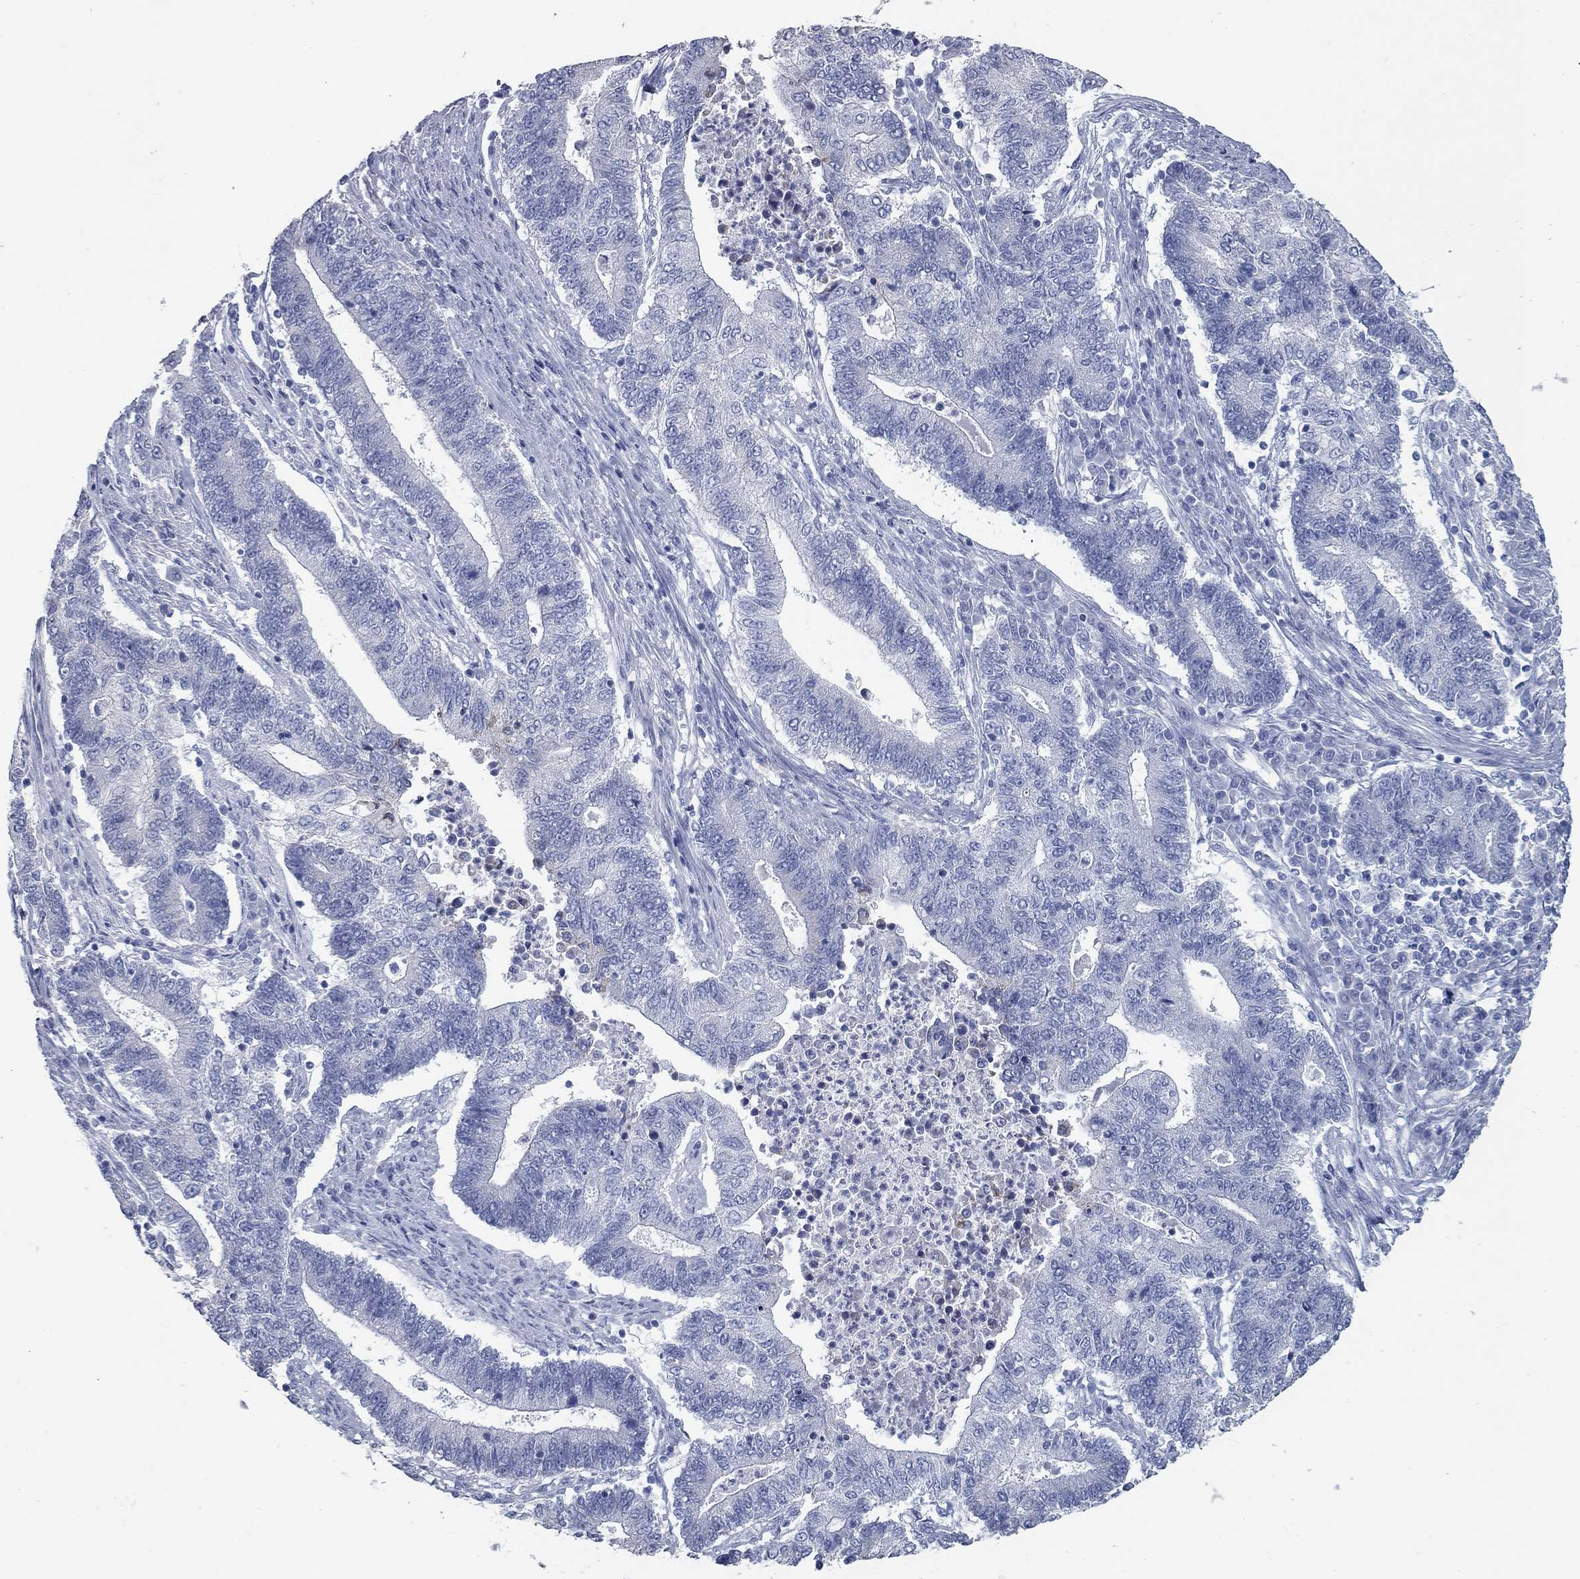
{"staining": {"intensity": "negative", "quantity": "none", "location": "none"}, "tissue": "endometrial cancer", "cell_type": "Tumor cells", "image_type": "cancer", "snomed": [{"axis": "morphology", "description": "Adenocarcinoma, NOS"}, {"axis": "topography", "description": "Uterus"}, {"axis": "topography", "description": "Endometrium"}], "caption": "Tumor cells are negative for brown protein staining in adenocarcinoma (endometrial). (IHC, brightfield microscopy, high magnification).", "gene": "TAC1", "patient": {"sex": "female", "age": 54}}